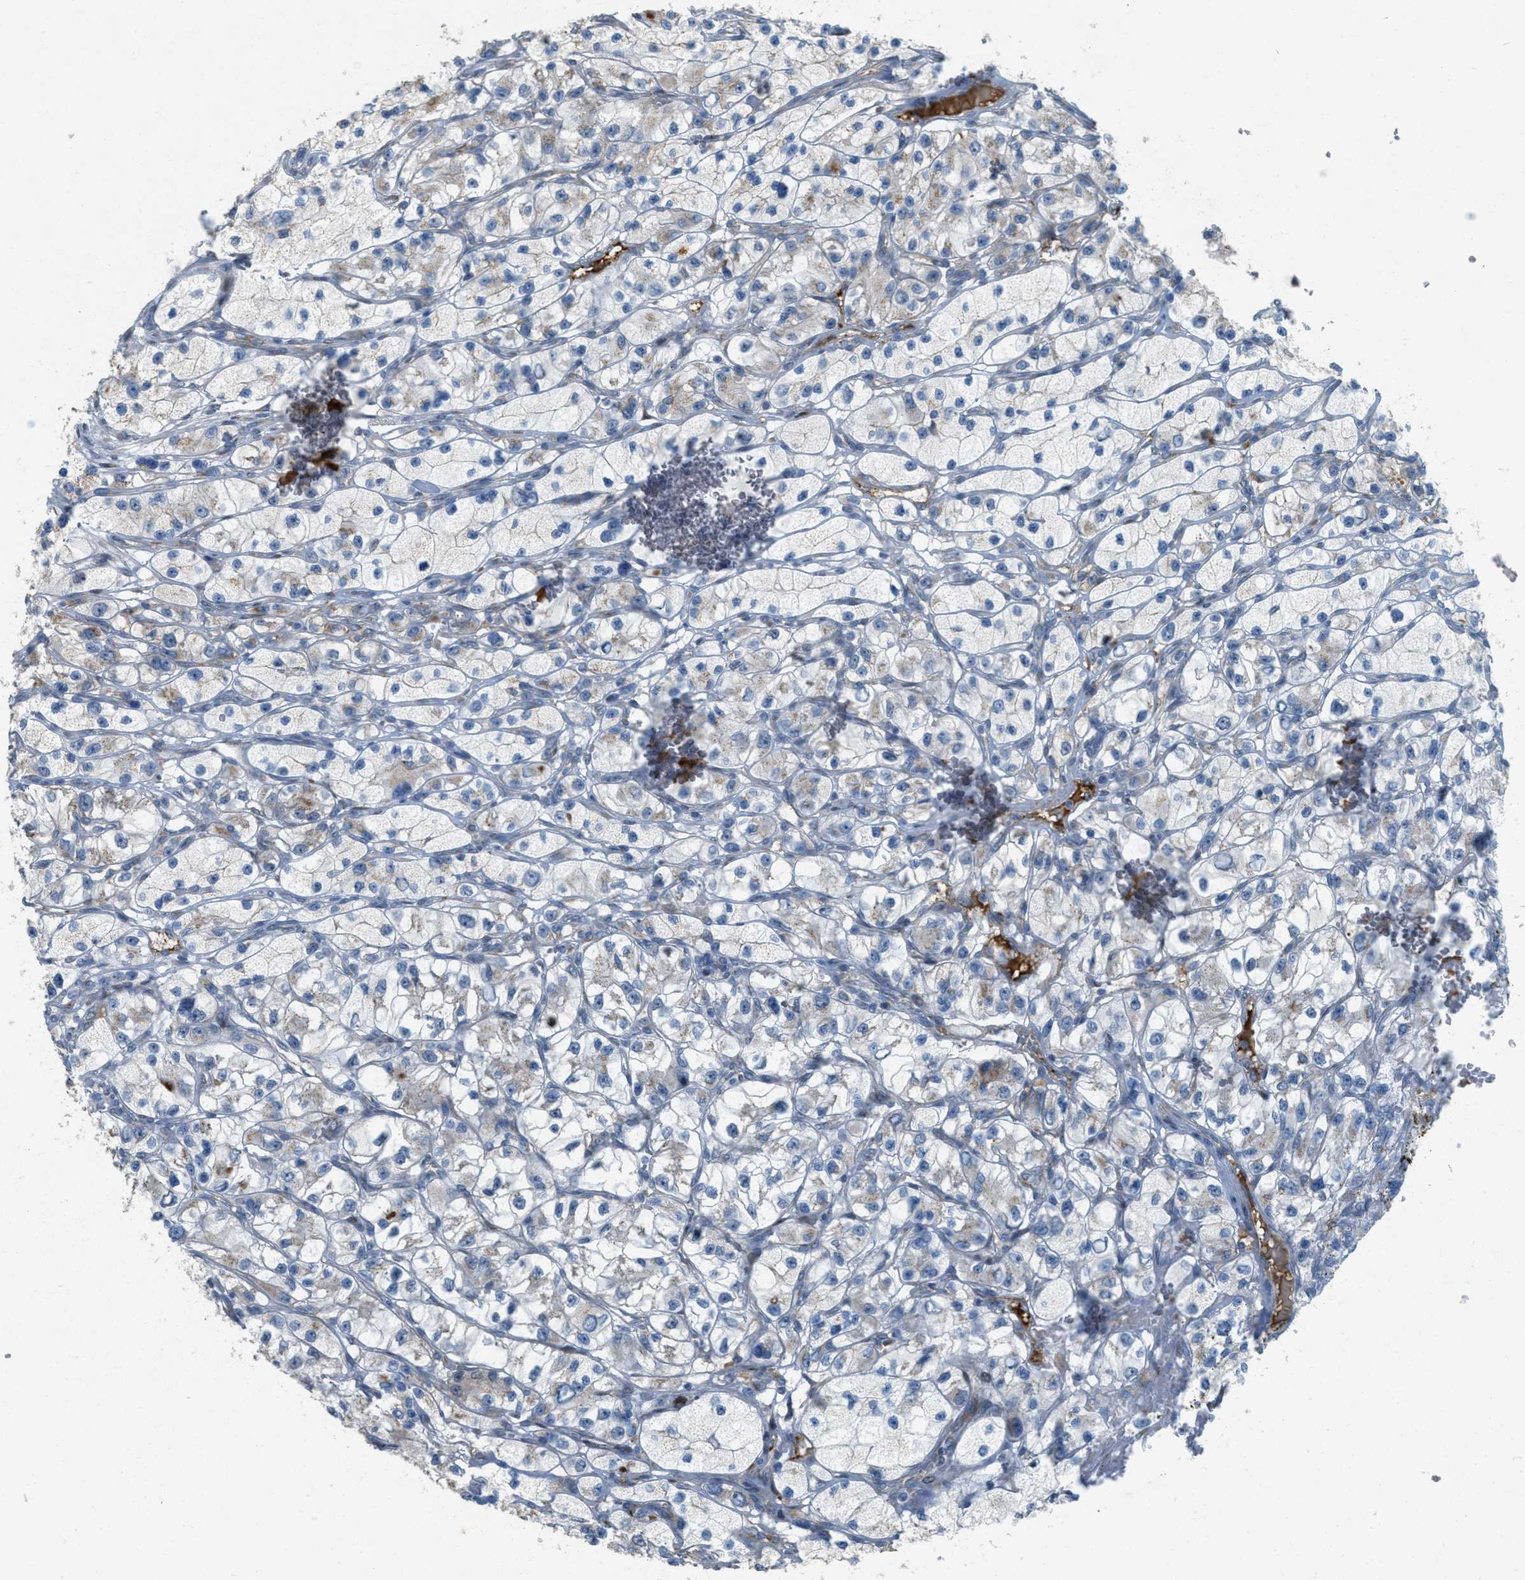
{"staining": {"intensity": "negative", "quantity": "none", "location": "none"}, "tissue": "renal cancer", "cell_type": "Tumor cells", "image_type": "cancer", "snomed": [{"axis": "morphology", "description": "Adenocarcinoma, NOS"}, {"axis": "topography", "description": "Kidney"}], "caption": "DAB immunohistochemical staining of renal cancer displays no significant positivity in tumor cells.", "gene": "ZFPL1", "patient": {"sex": "female", "age": 57}}